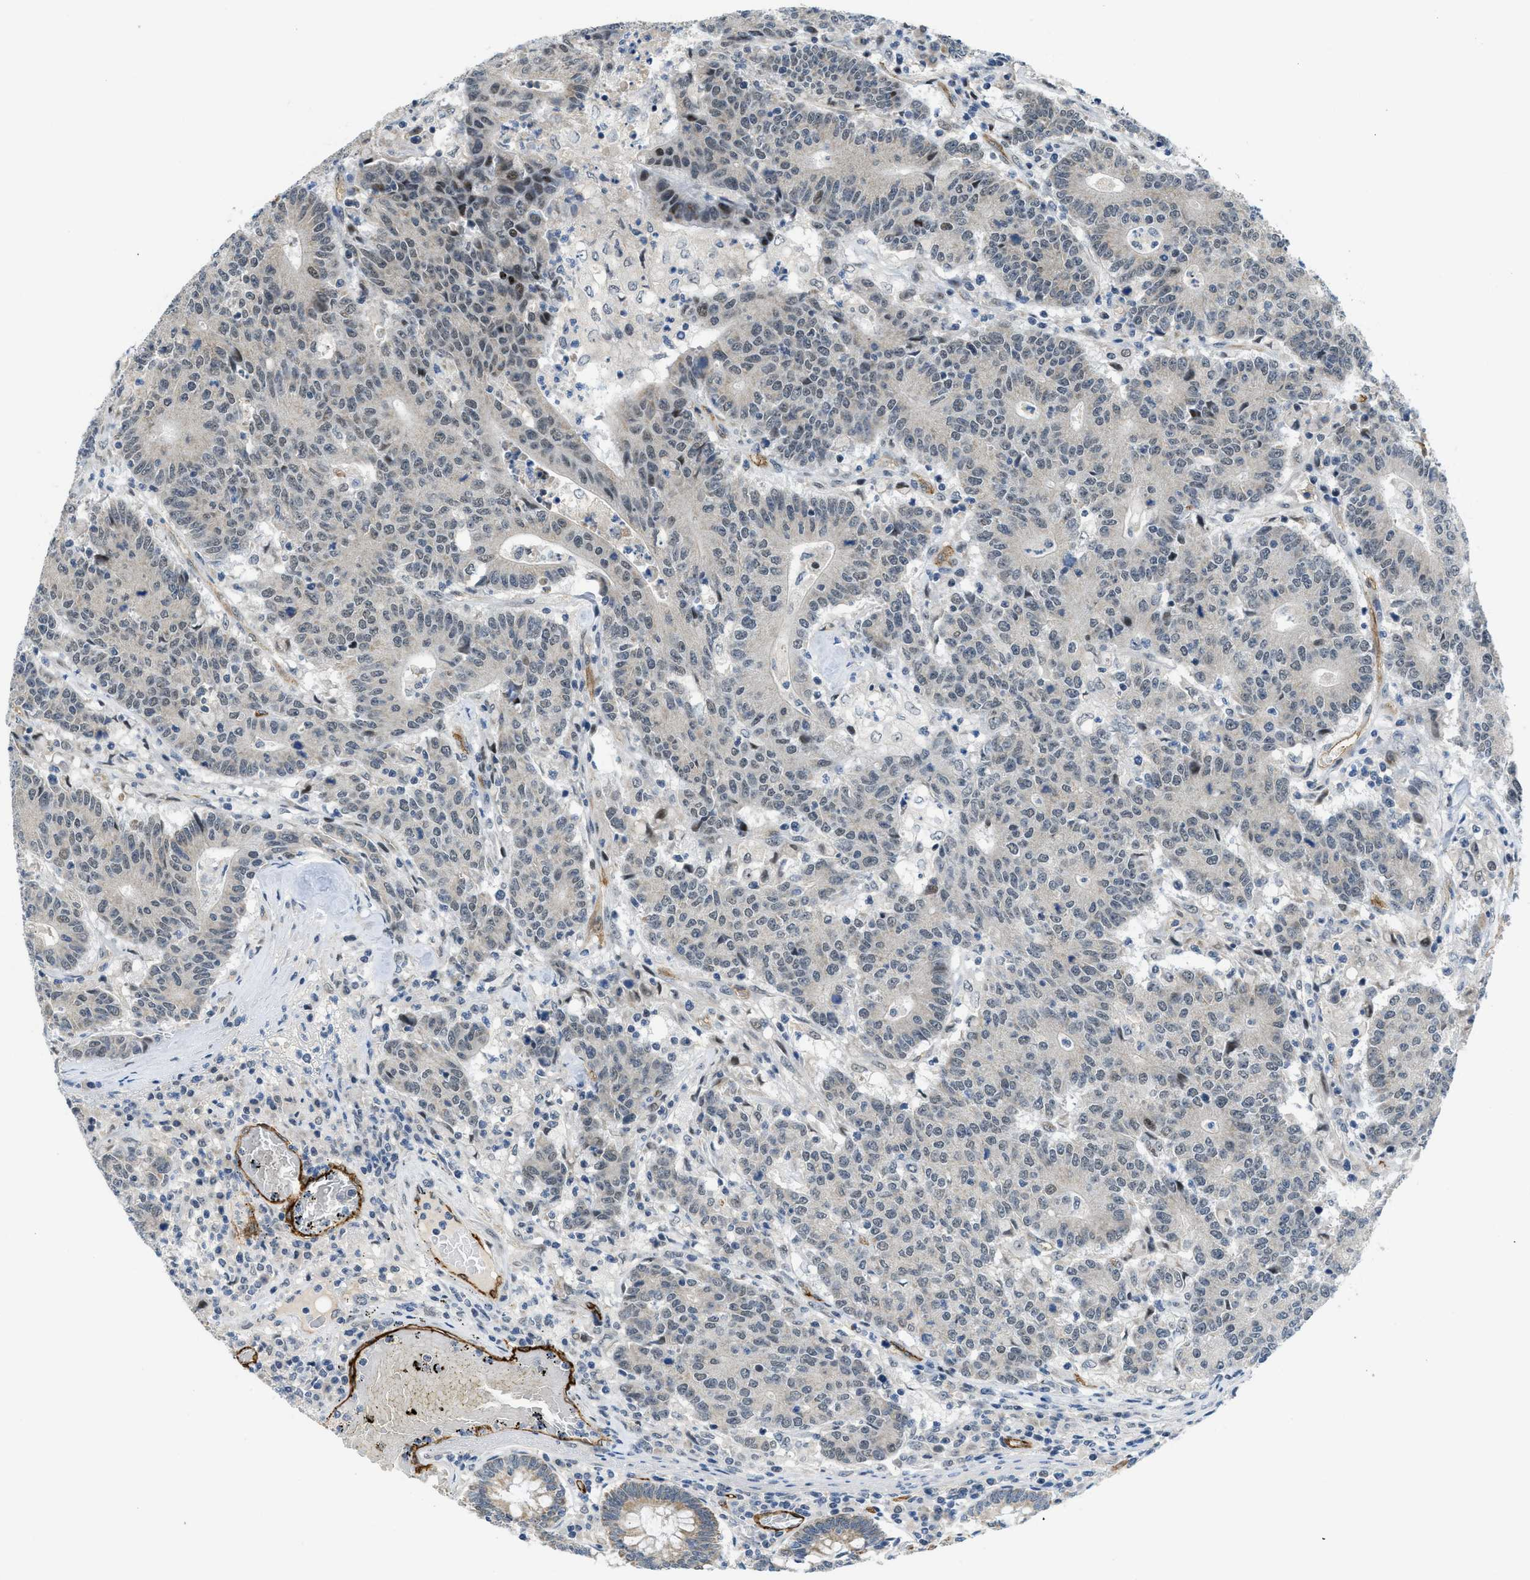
{"staining": {"intensity": "negative", "quantity": "none", "location": "none"}, "tissue": "colorectal cancer", "cell_type": "Tumor cells", "image_type": "cancer", "snomed": [{"axis": "morphology", "description": "Normal tissue, NOS"}, {"axis": "morphology", "description": "Adenocarcinoma, NOS"}, {"axis": "topography", "description": "Colon"}], "caption": "Tumor cells show no significant protein staining in adenocarcinoma (colorectal).", "gene": "SLCO2A1", "patient": {"sex": "female", "age": 75}}